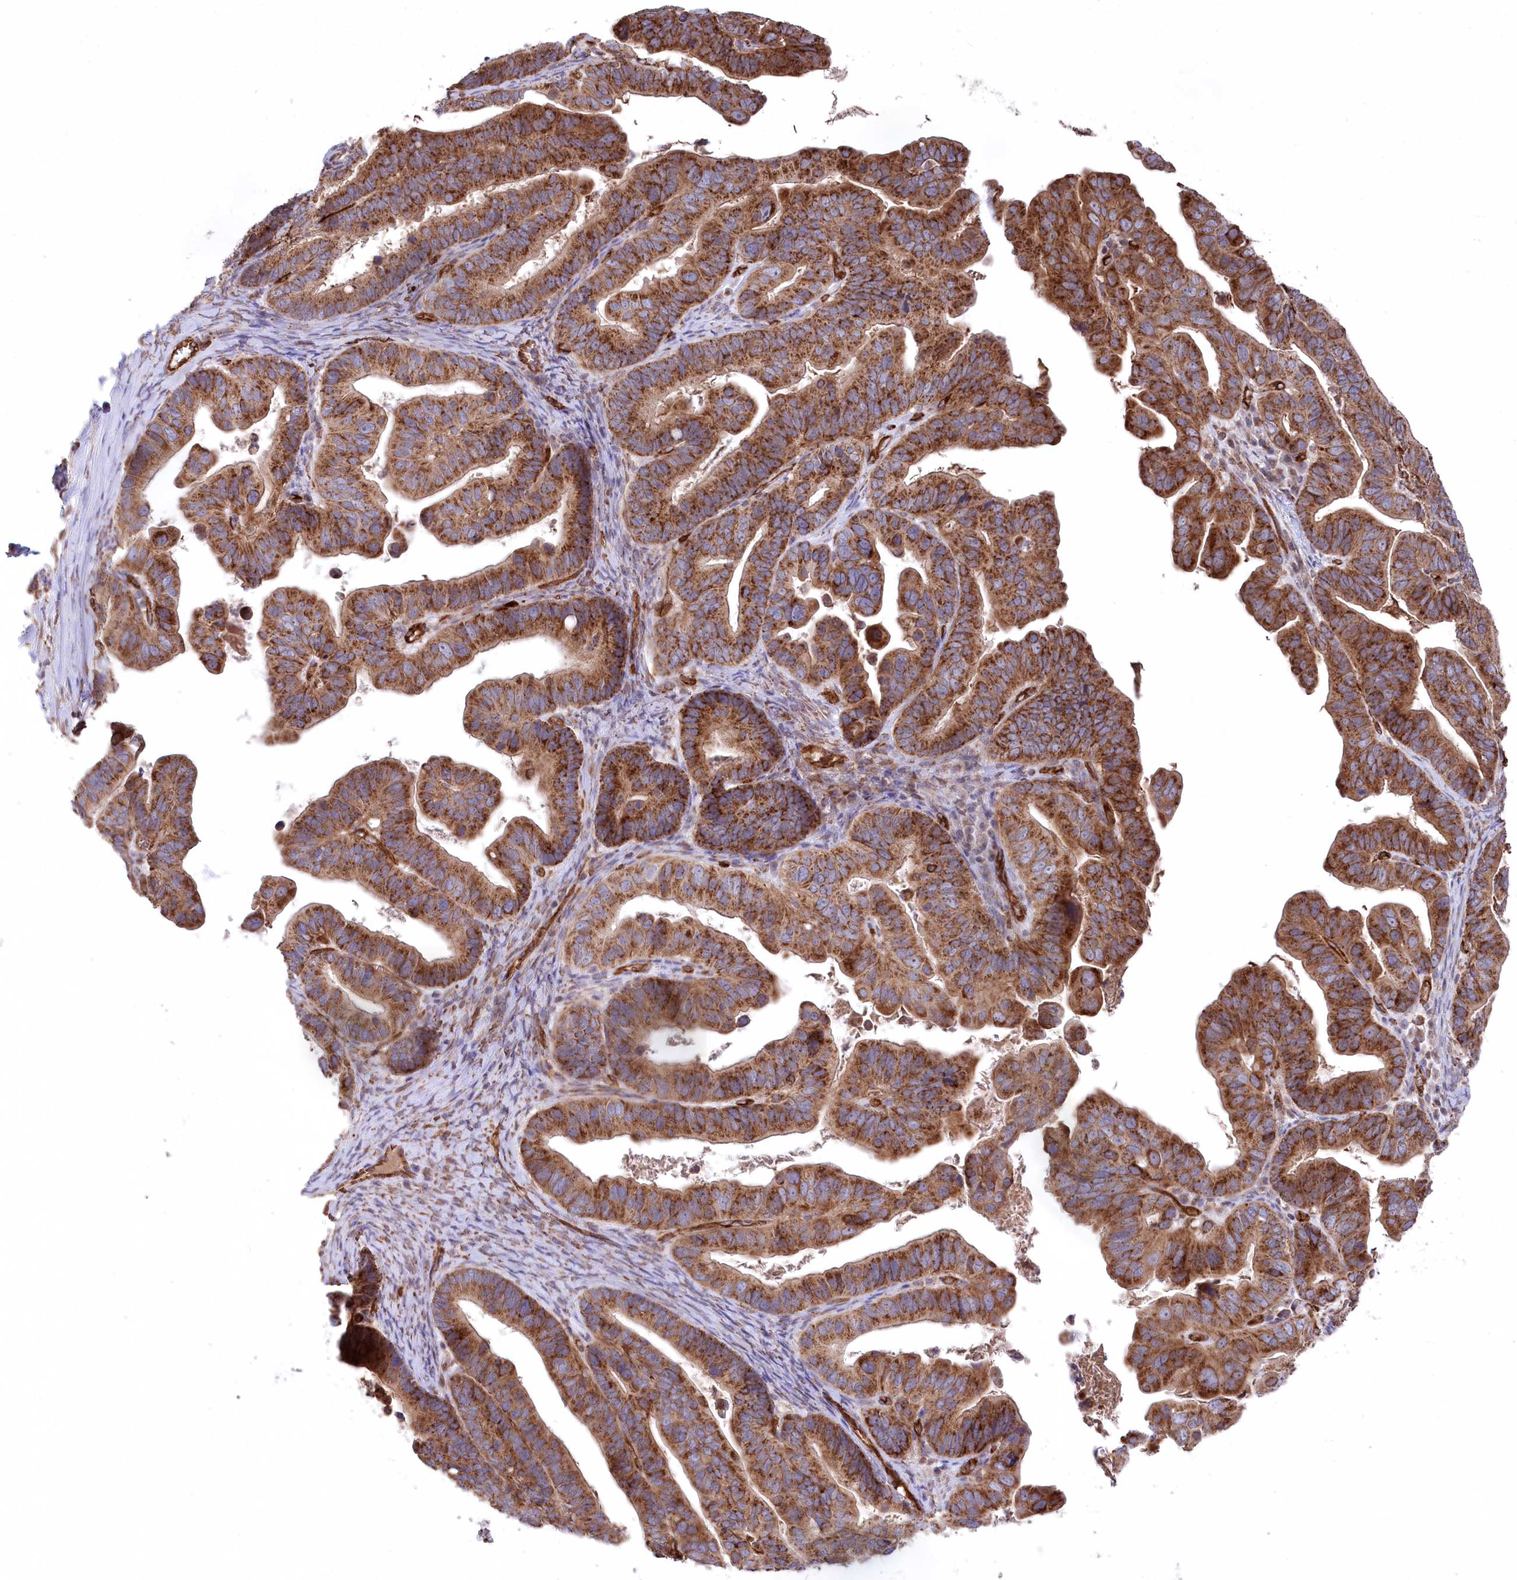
{"staining": {"intensity": "strong", "quantity": ">75%", "location": "cytoplasmic/membranous"}, "tissue": "ovarian cancer", "cell_type": "Tumor cells", "image_type": "cancer", "snomed": [{"axis": "morphology", "description": "Cystadenocarcinoma, serous, NOS"}, {"axis": "topography", "description": "Ovary"}], "caption": "Ovarian cancer stained with DAB (3,3'-diaminobenzidine) immunohistochemistry reveals high levels of strong cytoplasmic/membranous staining in about >75% of tumor cells.", "gene": "MTPAP", "patient": {"sex": "female", "age": 56}}